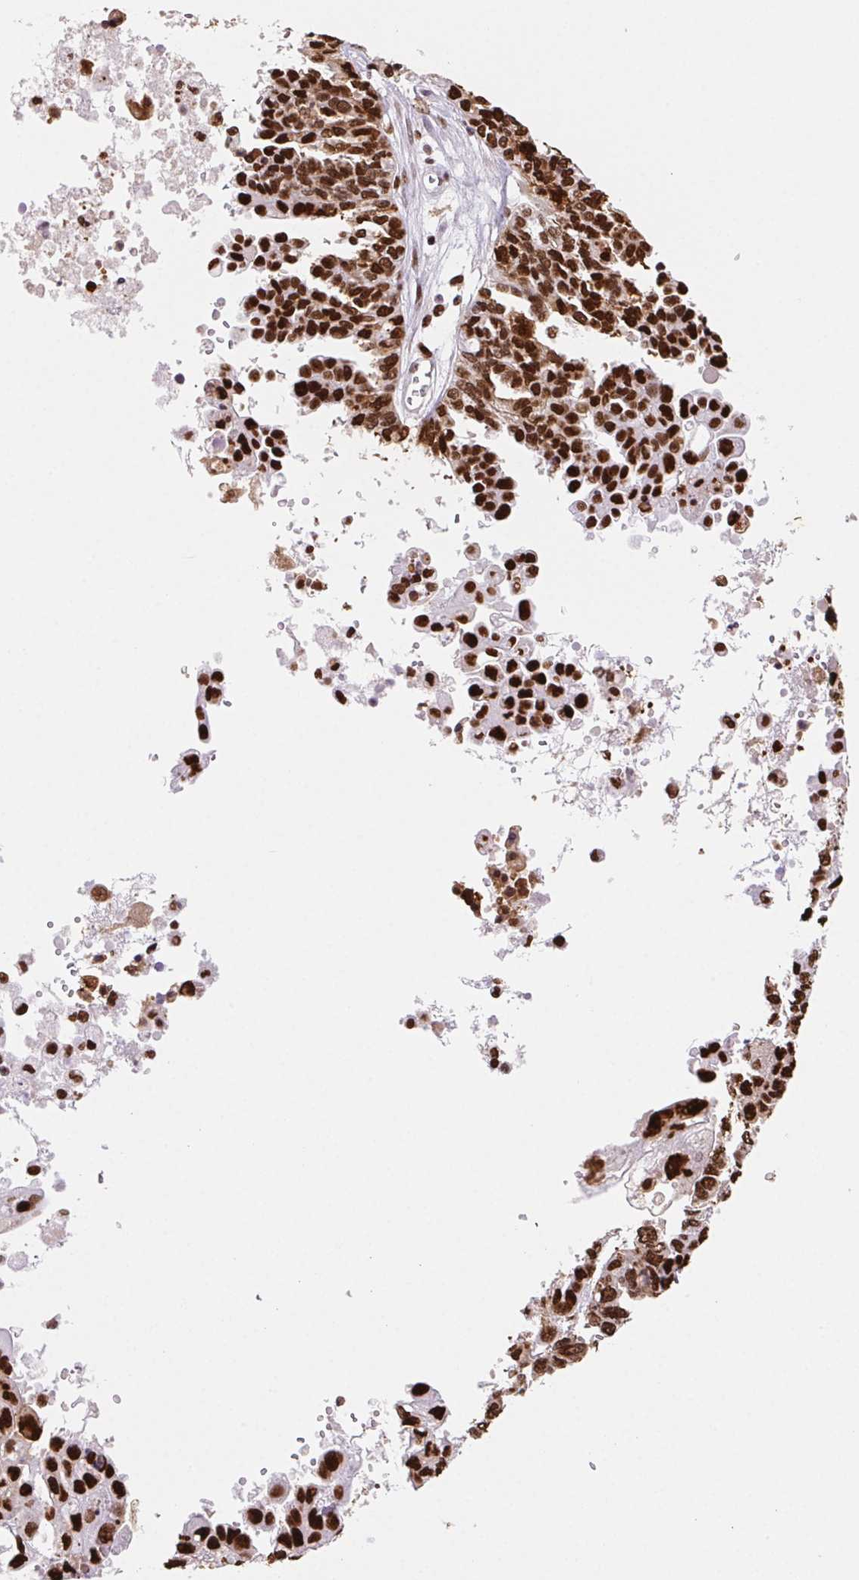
{"staining": {"intensity": "strong", "quantity": ">75%", "location": "nuclear"}, "tissue": "ovarian cancer", "cell_type": "Tumor cells", "image_type": "cancer", "snomed": [{"axis": "morphology", "description": "Cystadenocarcinoma, serous, NOS"}, {"axis": "topography", "description": "Ovary"}], "caption": "Protein positivity by immunohistochemistry reveals strong nuclear expression in about >75% of tumor cells in ovarian cancer.", "gene": "SET", "patient": {"sex": "female", "age": 53}}